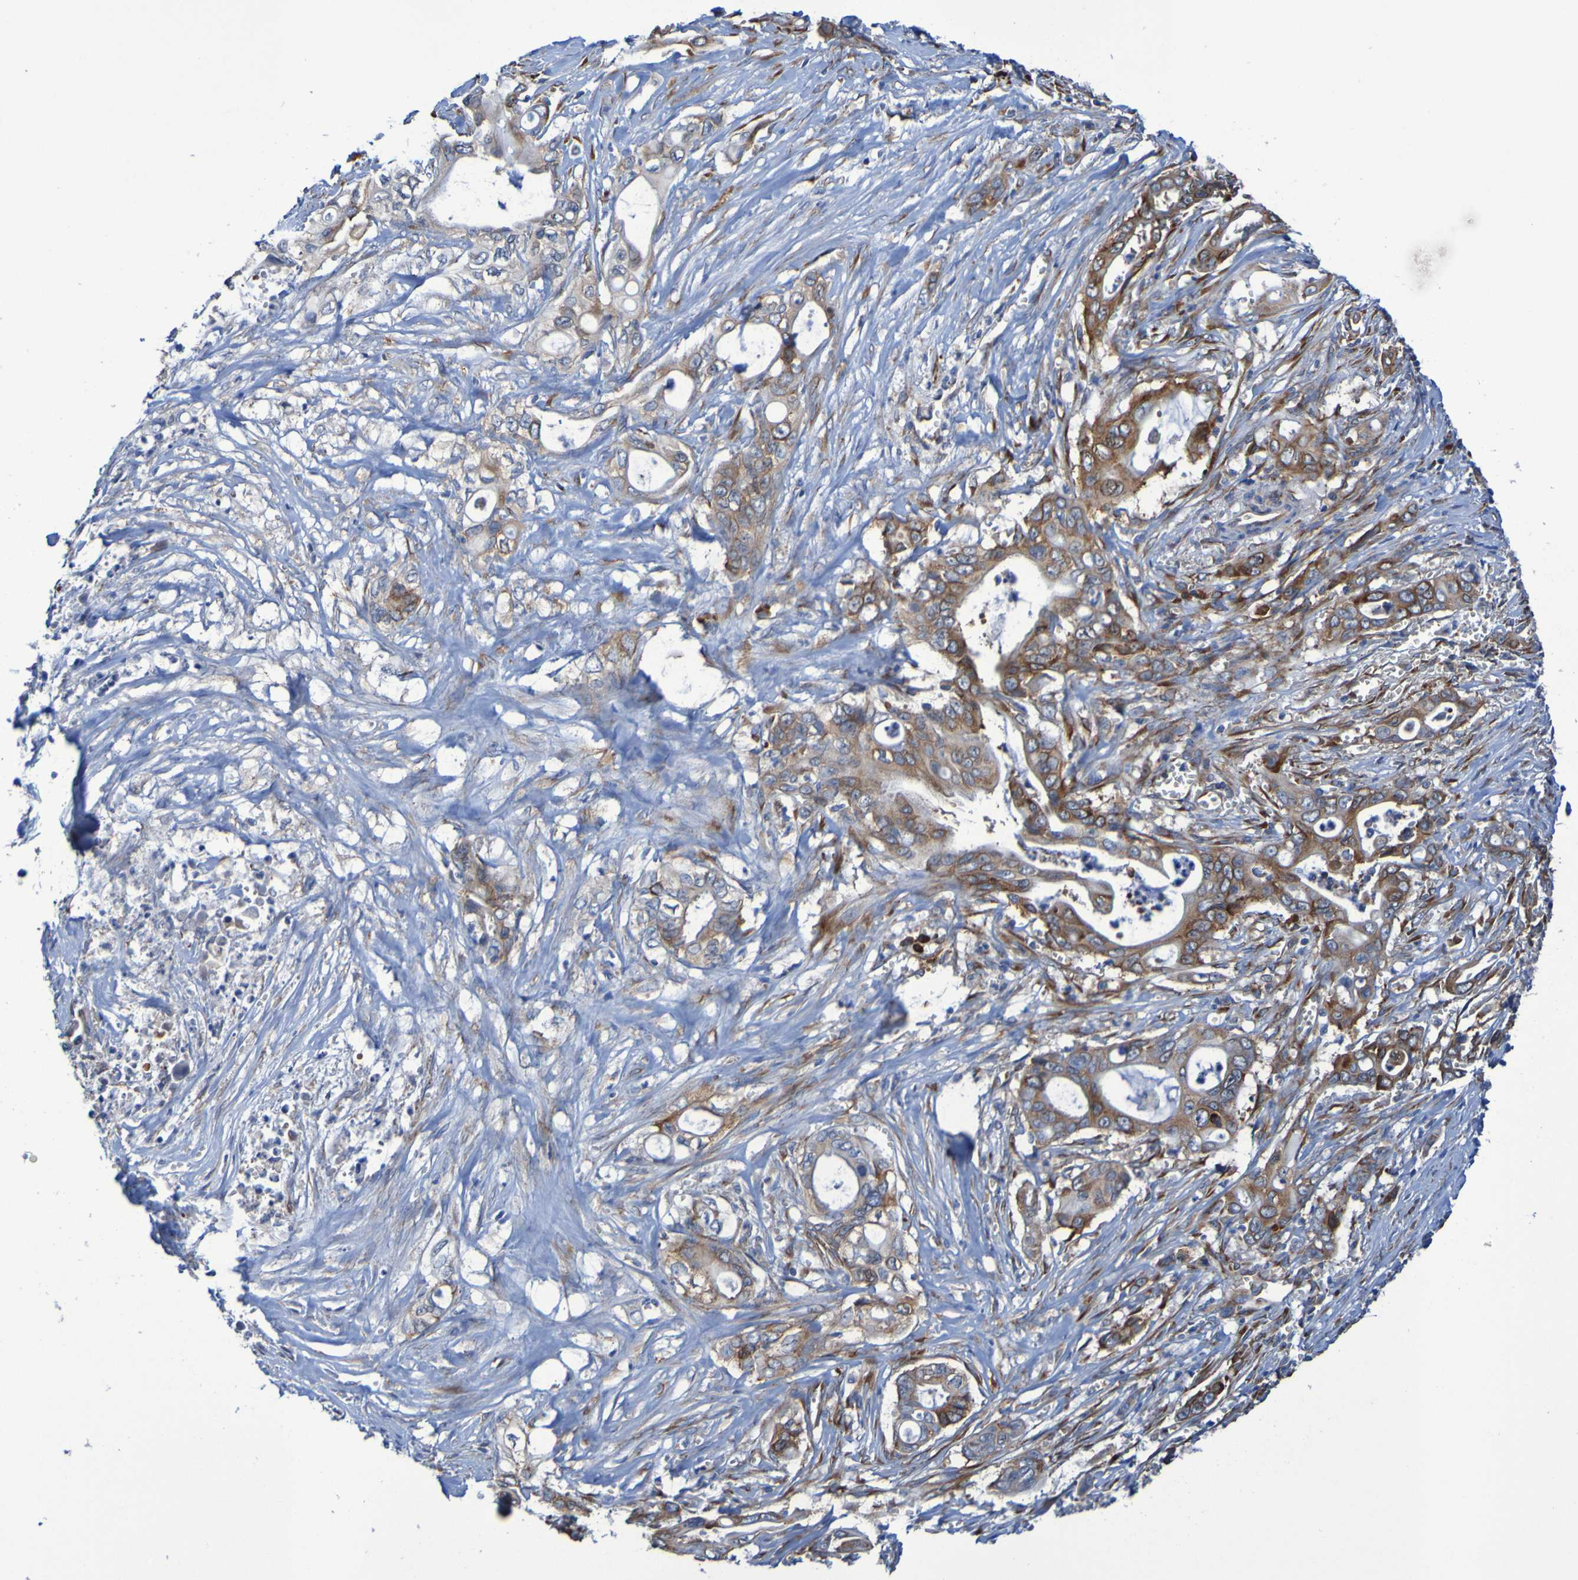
{"staining": {"intensity": "moderate", "quantity": ">75%", "location": "cytoplasmic/membranous"}, "tissue": "pancreatic cancer", "cell_type": "Tumor cells", "image_type": "cancer", "snomed": [{"axis": "morphology", "description": "Adenocarcinoma, NOS"}, {"axis": "topography", "description": "Pancreas"}], "caption": "Adenocarcinoma (pancreatic) was stained to show a protein in brown. There is medium levels of moderate cytoplasmic/membranous staining in about >75% of tumor cells.", "gene": "FKBP3", "patient": {"sex": "male", "age": 59}}